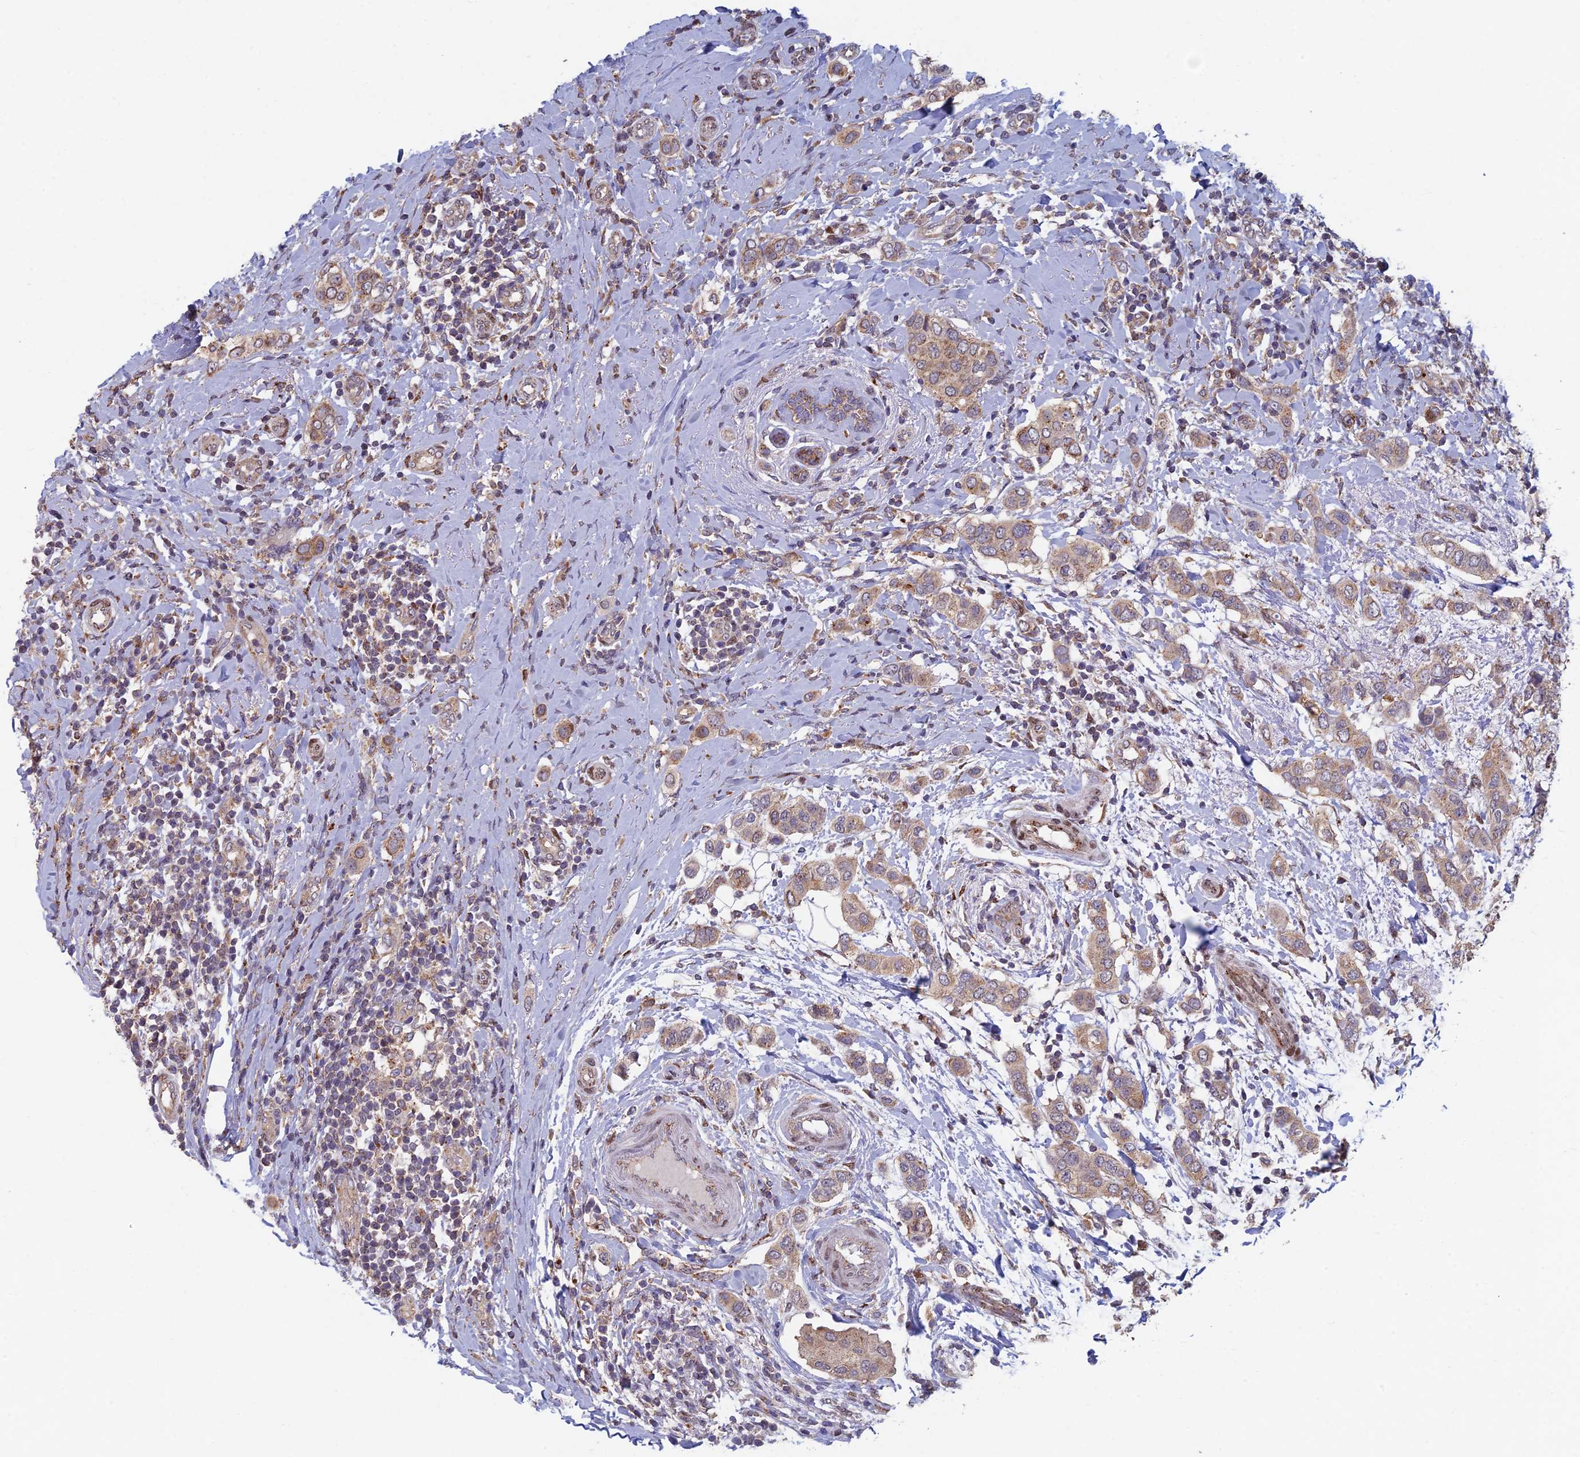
{"staining": {"intensity": "moderate", "quantity": ">75%", "location": "cytoplasmic/membranous"}, "tissue": "breast cancer", "cell_type": "Tumor cells", "image_type": "cancer", "snomed": [{"axis": "morphology", "description": "Lobular carcinoma"}, {"axis": "topography", "description": "Breast"}], "caption": "Protein staining demonstrates moderate cytoplasmic/membranous expression in approximately >75% of tumor cells in breast lobular carcinoma.", "gene": "FOXS1", "patient": {"sex": "female", "age": 51}}